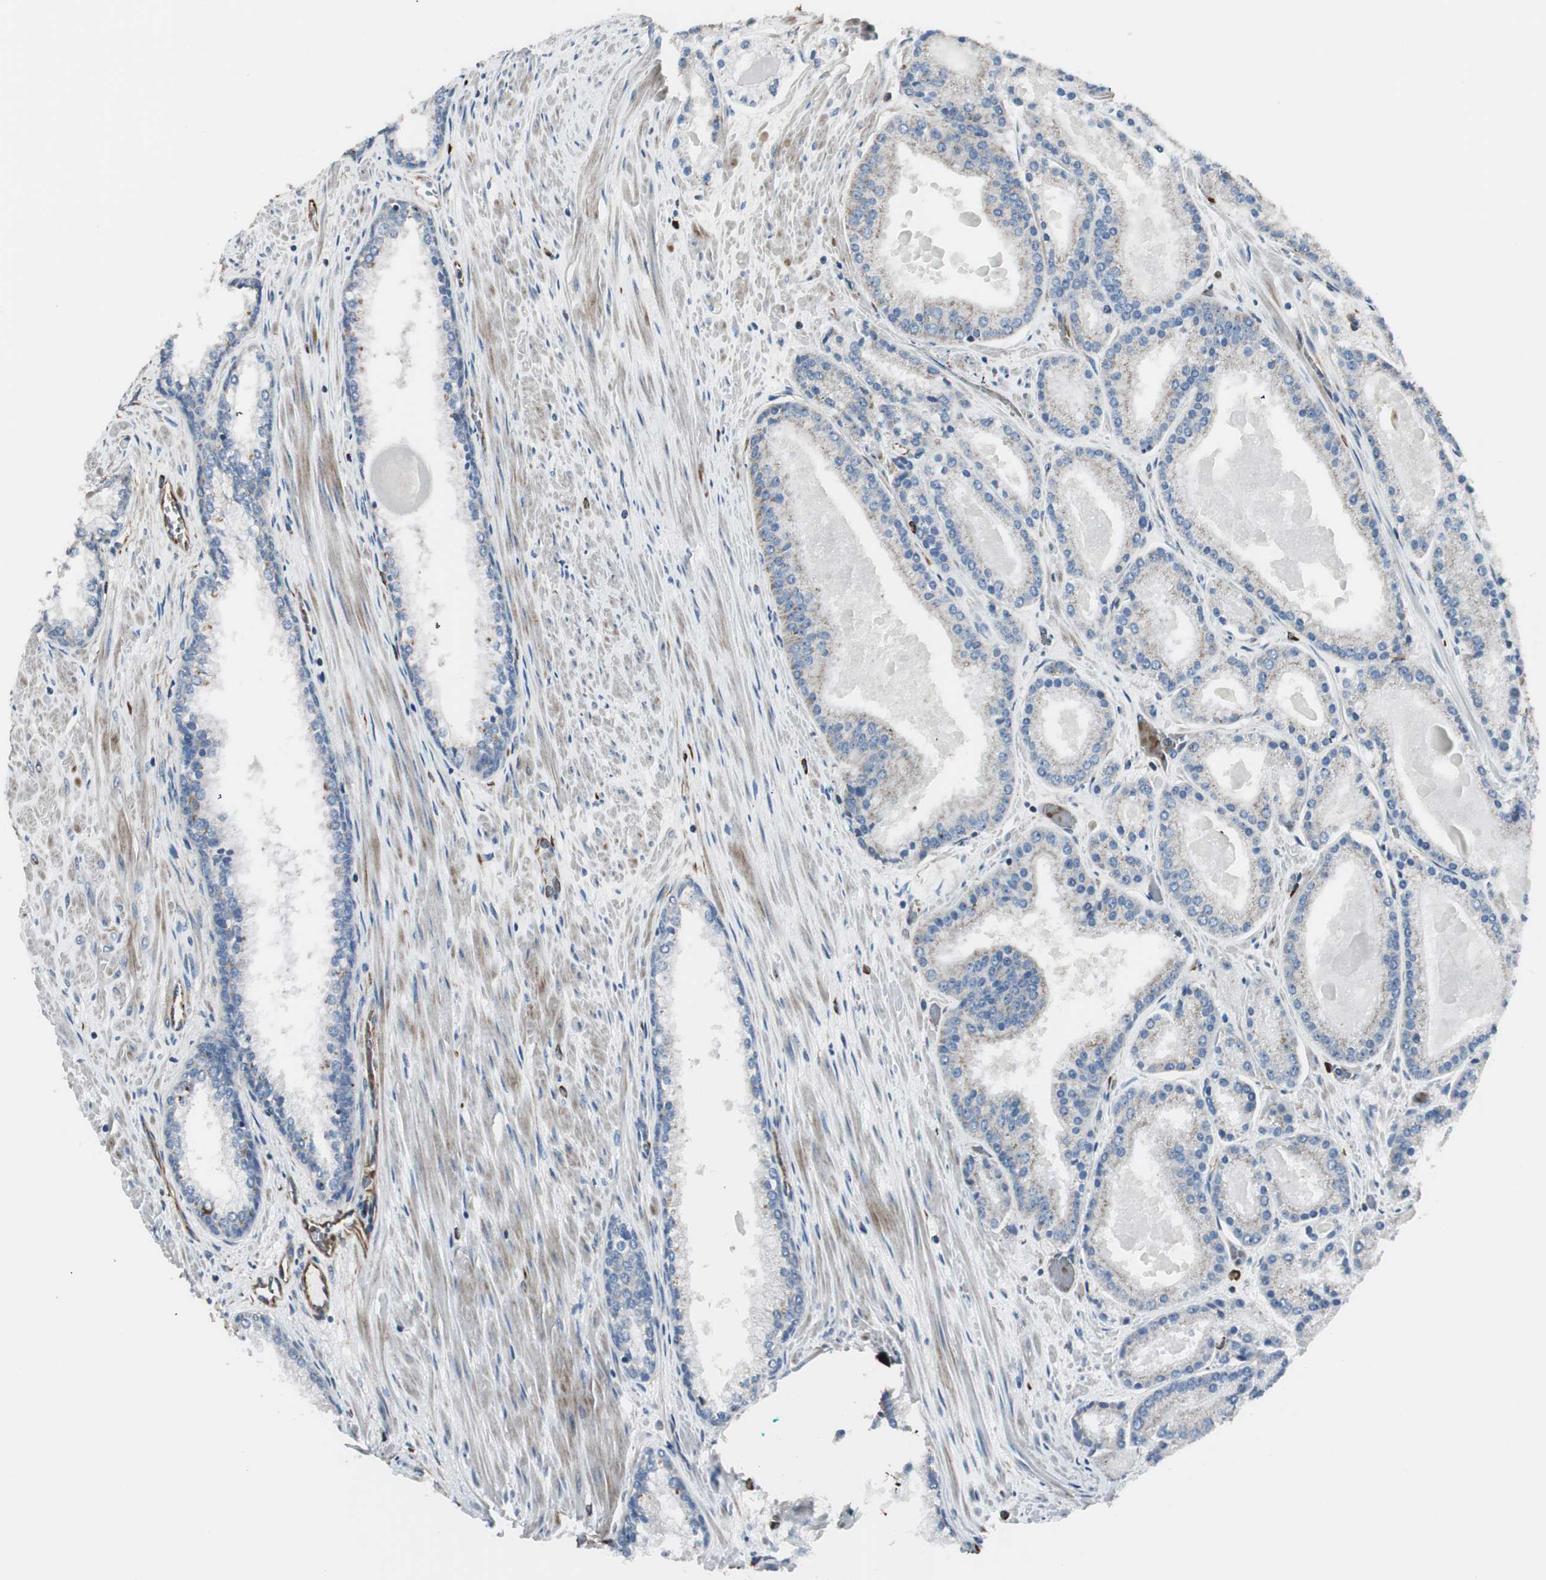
{"staining": {"intensity": "negative", "quantity": "none", "location": "none"}, "tissue": "prostate cancer", "cell_type": "Tumor cells", "image_type": "cancer", "snomed": [{"axis": "morphology", "description": "Adenocarcinoma, Low grade"}, {"axis": "topography", "description": "Prostate"}], "caption": "Histopathology image shows no protein positivity in tumor cells of prostate low-grade adenocarcinoma tissue.", "gene": "SRCIN1", "patient": {"sex": "male", "age": 59}}